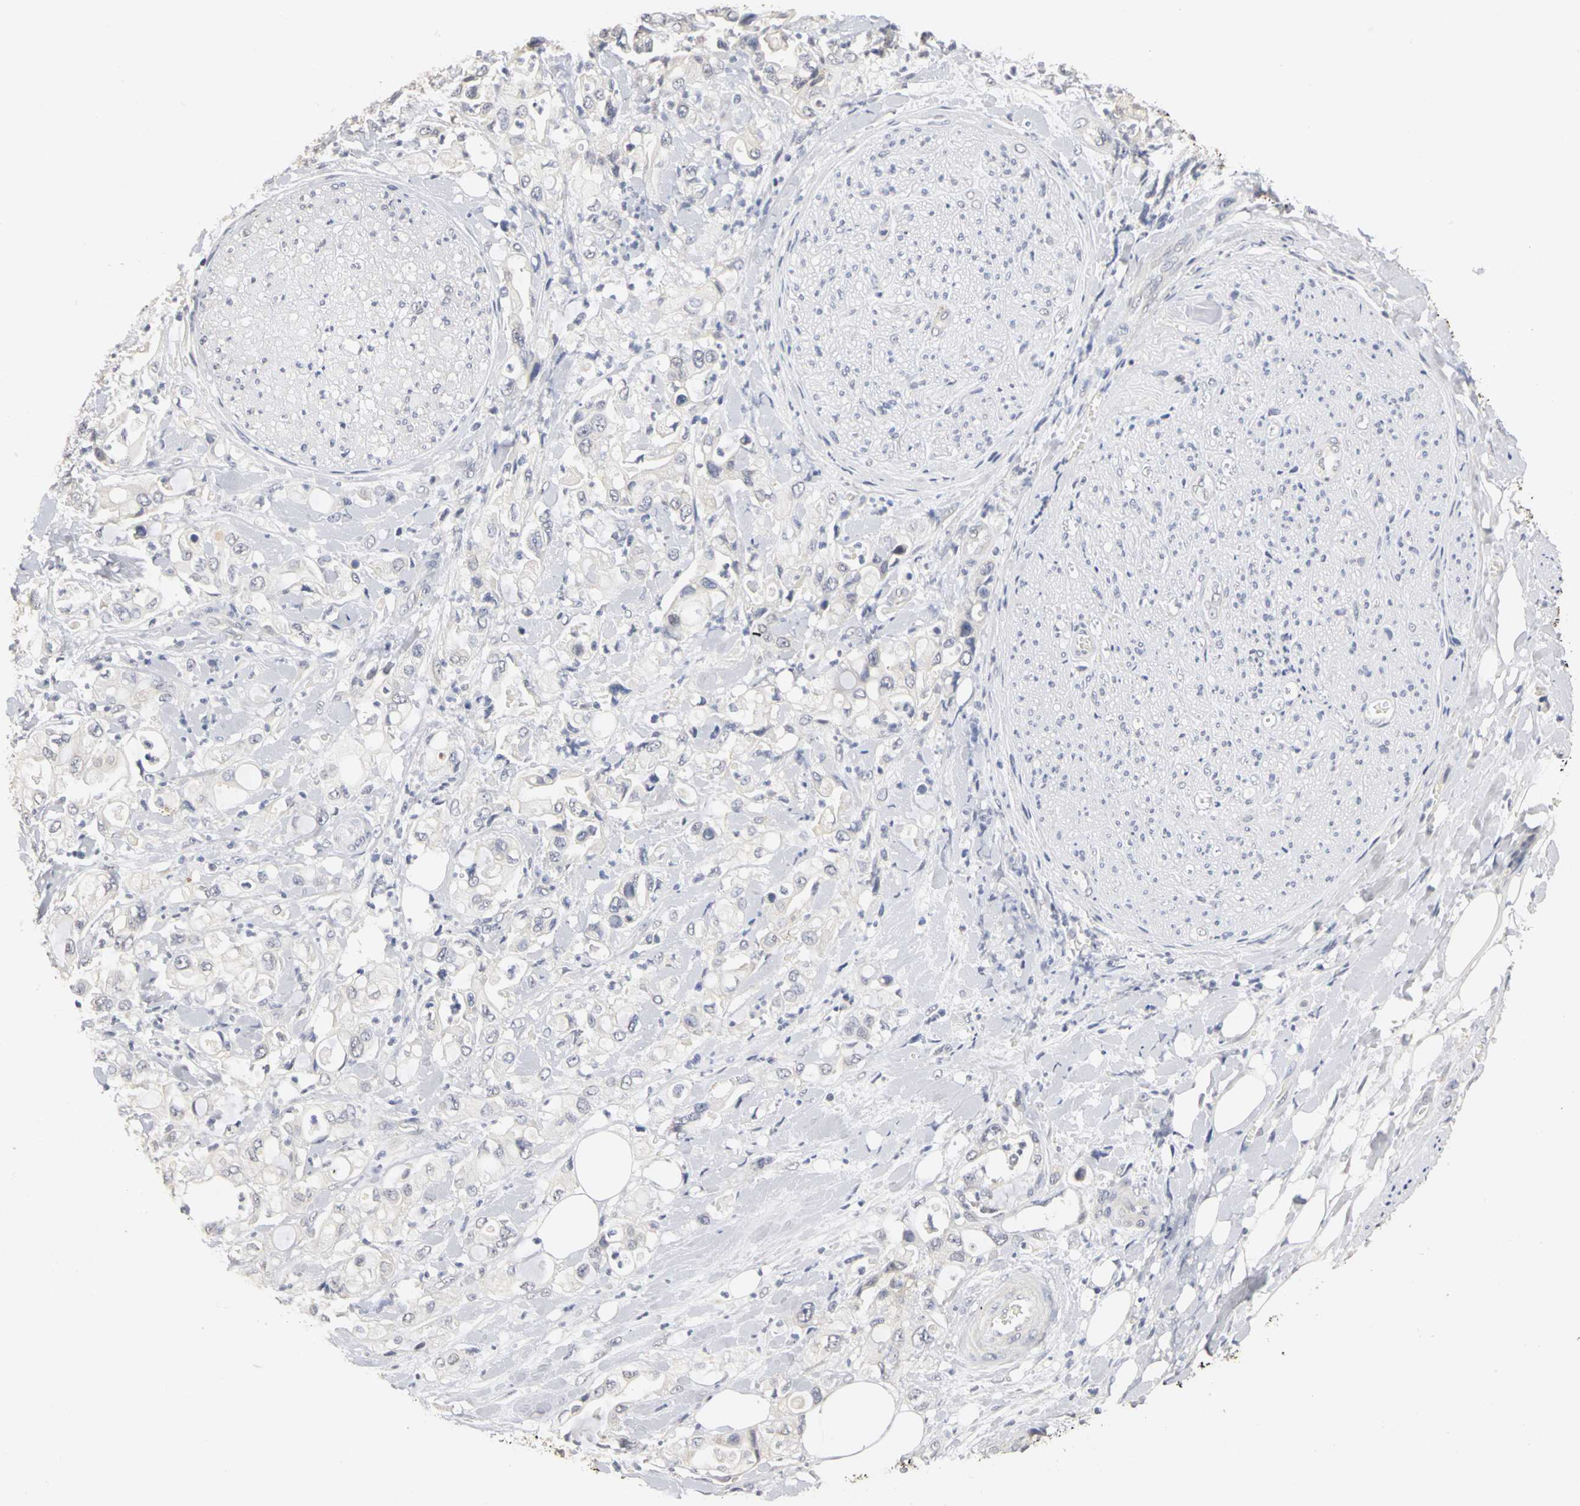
{"staining": {"intensity": "negative", "quantity": "none", "location": "none"}, "tissue": "pancreatic cancer", "cell_type": "Tumor cells", "image_type": "cancer", "snomed": [{"axis": "morphology", "description": "Adenocarcinoma, NOS"}, {"axis": "topography", "description": "Pancreas"}], "caption": "Tumor cells are negative for brown protein staining in pancreatic adenocarcinoma.", "gene": "PGR", "patient": {"sex": "male", "age": 70}}